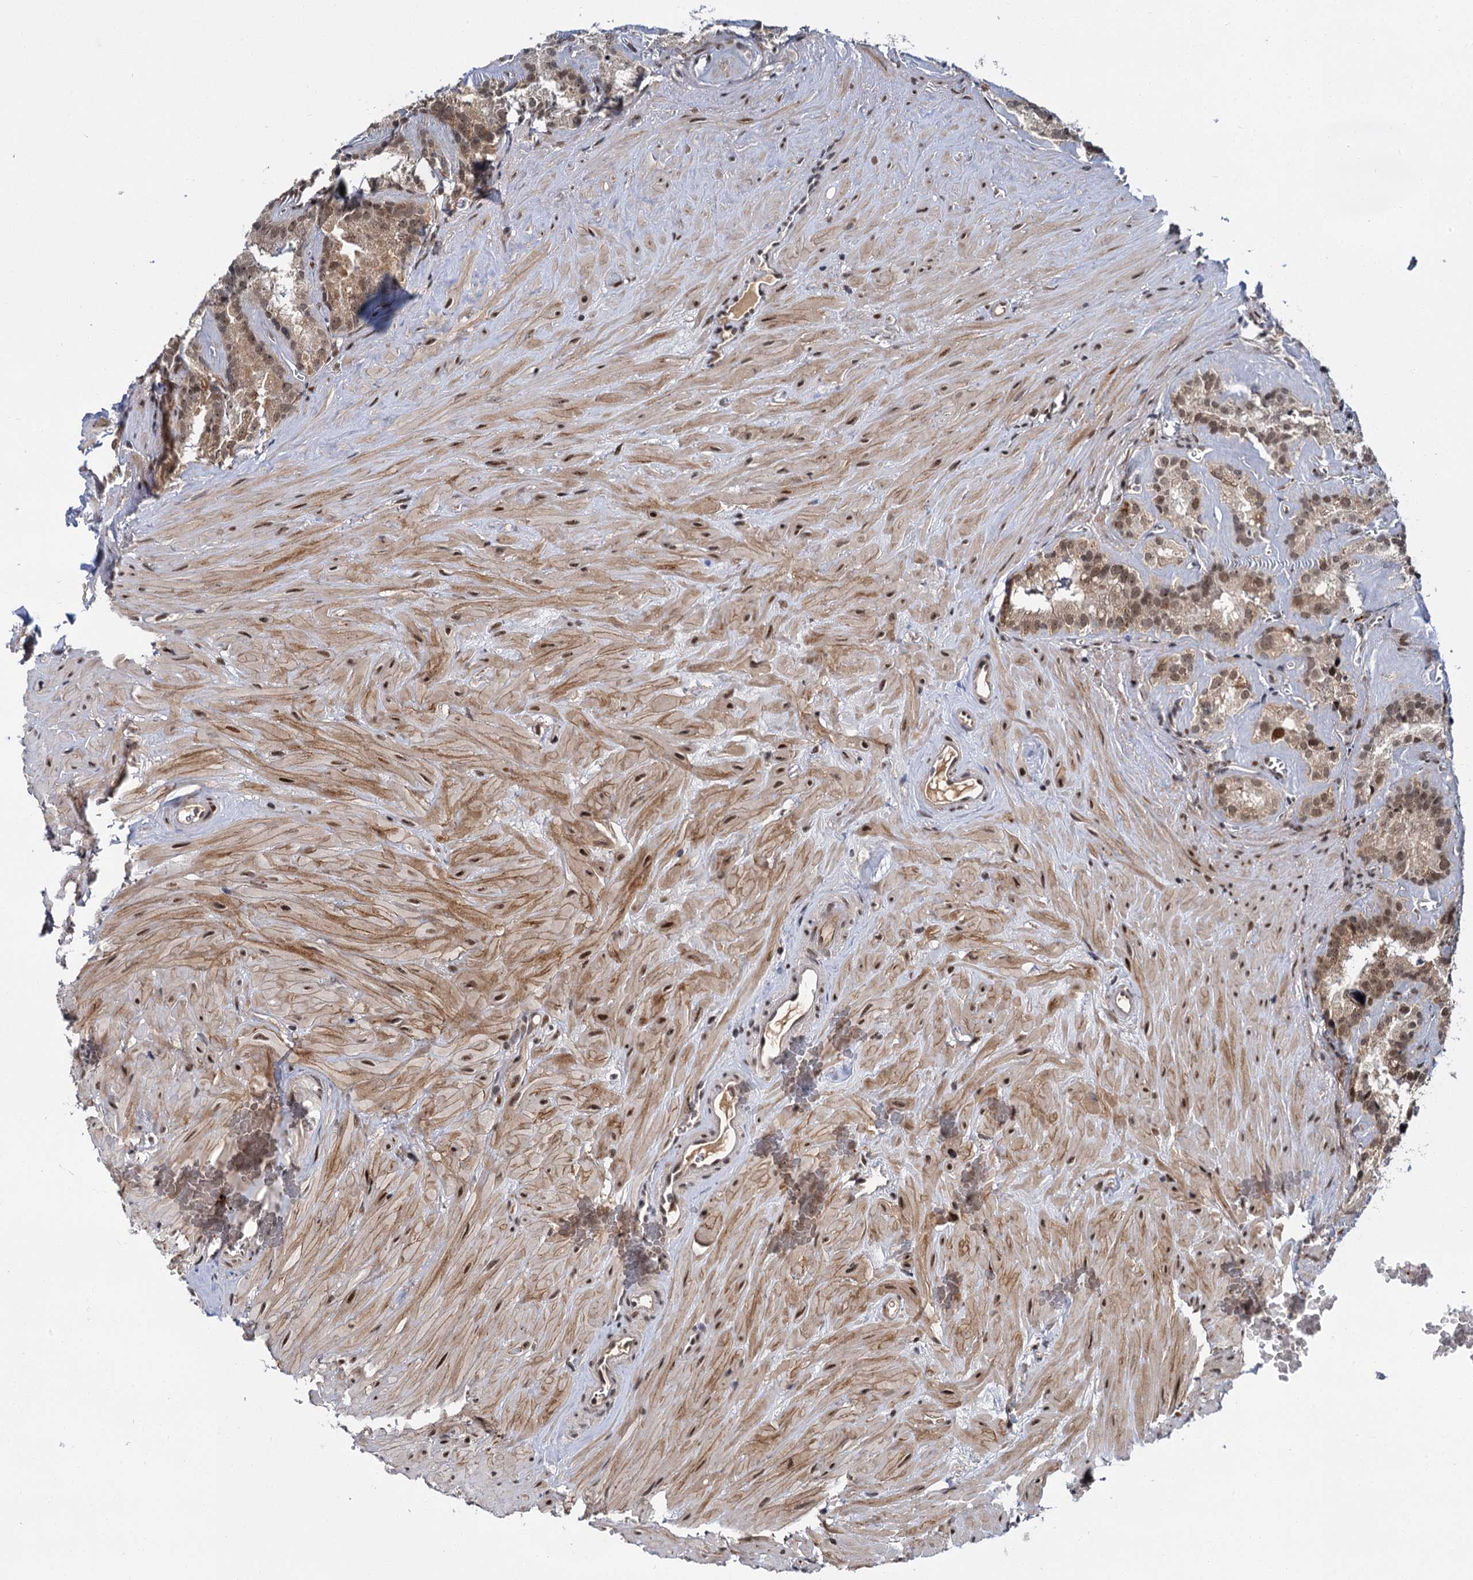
{"staining": {"intensity": "moderate", "quantity": "25%-75%", "location": "cytoplasmic/membranous,nuclear"}, "tissue": "seminal vesicle", "cell_type": "Glandular cells", "image_type": "normal", "snomed": [{"axis": "morphology", "description": "Normal tissue, NOS"}, {"axis": "topography", "description": "Prostate"}, {"axis": "topography", "description": "Seminal veicle"}], "caption": "A photomicrograph showing moderate cytoplasmic/membranous,nuclear expression in about 25%-75% of glandular cells in normal seminal vesicle, as visualized by brown immunohistochemical staining.", "gene": "MBD6", "patient": {"sex": "male", "age": 59}}